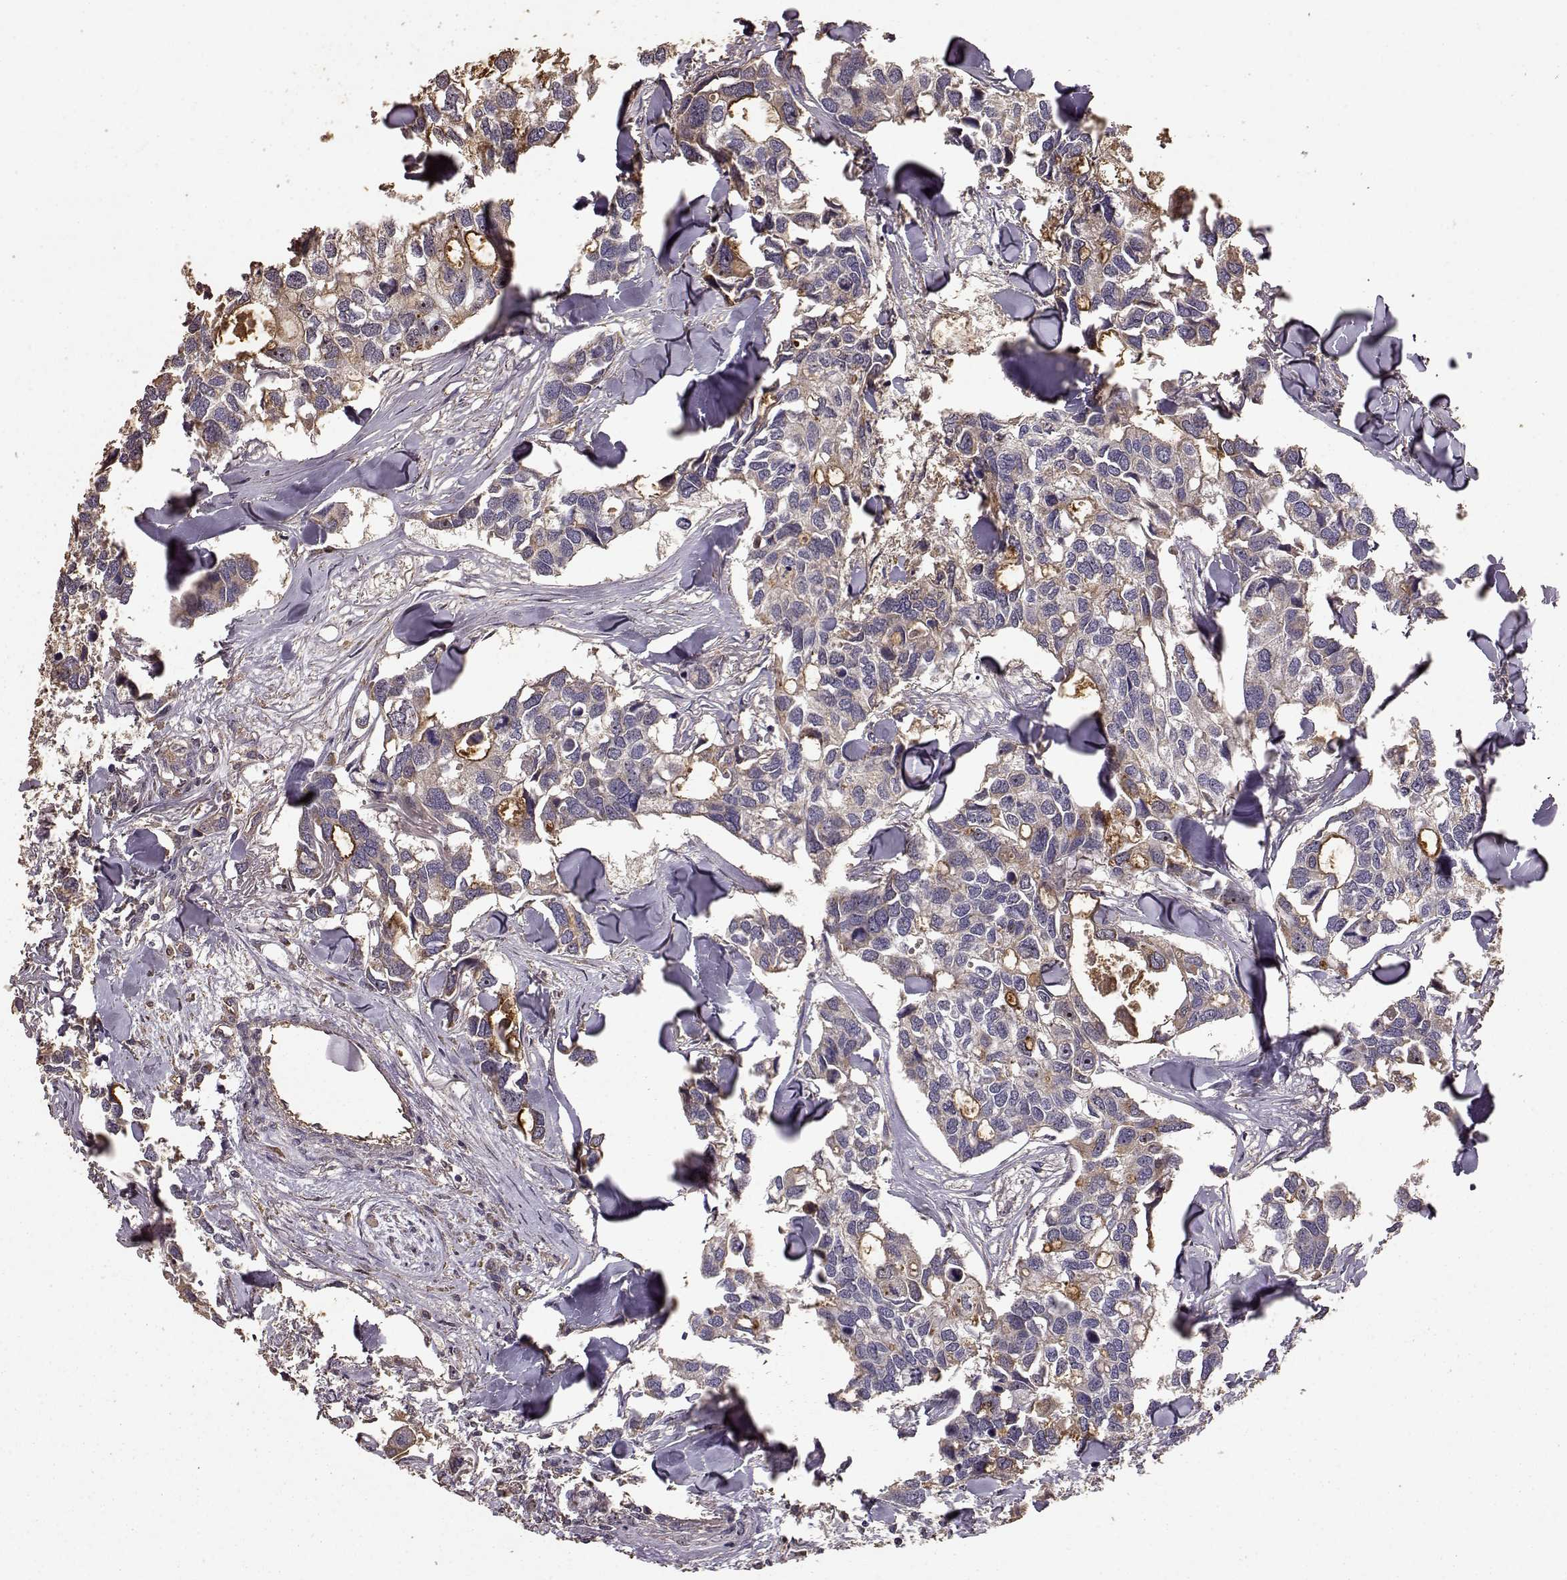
{"staining": {"intensity": "moderate", "quantity": "25%-75%", "location": "cytoplasmic/membranous,nuclear"}, "tissue": "breast cancer", "cell_type": "Tumor cells", "image_type": "cancer", "snomed": [{"axis": "morphology", "description": "Duct carcinoma"}, {"axis": "topography", "description": "Breast"}], "caption": "High-power microscopy captured an immunohistochemistry (IHC) image of infiltrating ductal carcinoma (breast), revealing moderate cytoplasmic/membranous and nuclear expression in approximately 25%-75% of tumor cells. The protein is stained brown, and the nuclei are stained in blue (DAB (3,3'-diaminobenzidine) IHC with brightfield microscopy, high magnification).", "gene": "PTGES2", "patient": {"sex": "female", "age": 83}}